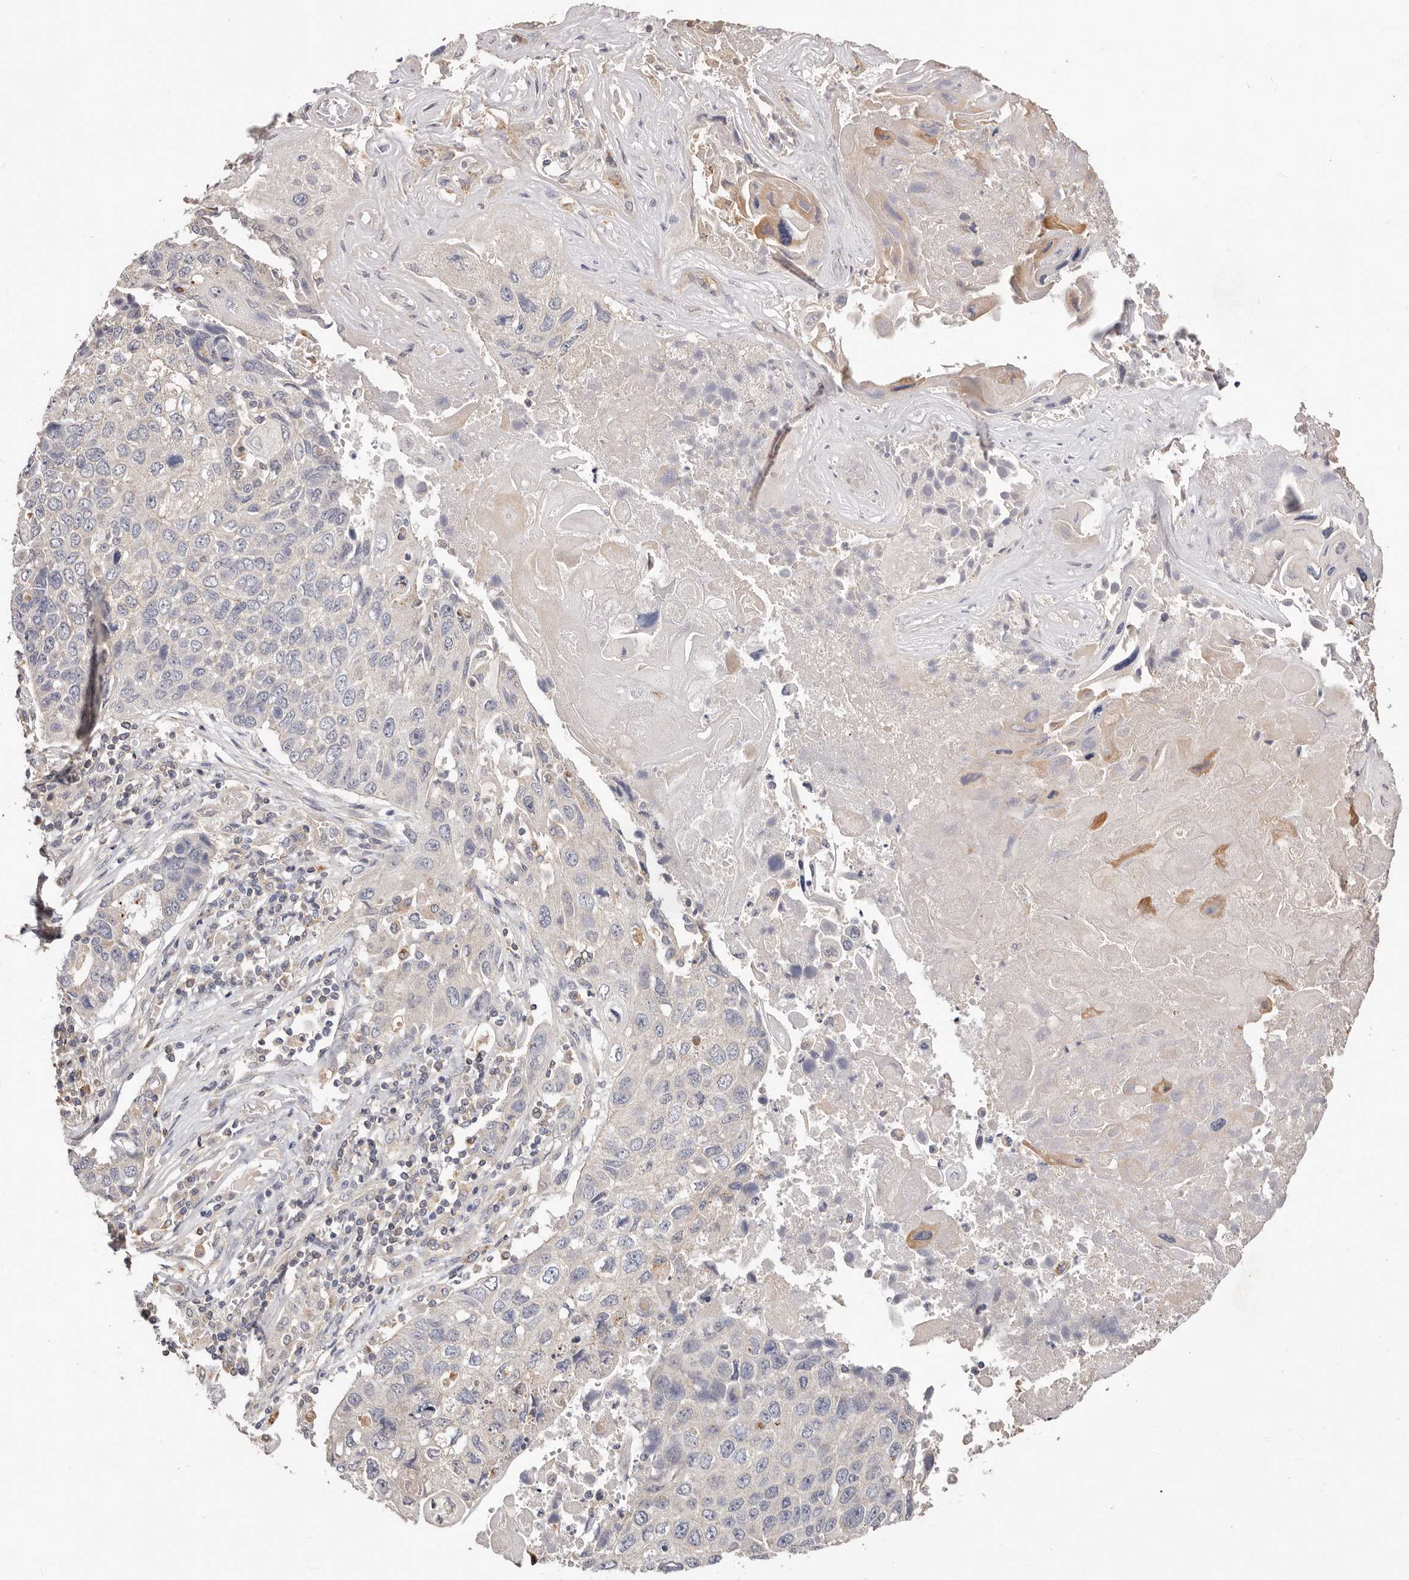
{"staining": {"intensity": "negative", "quantity": "none", "location": "none"}, "tissue": "lung cancer", "cell_type": "Tumor cells", "image_type": "cancer", "snomed": [{"axis": "morphology", "description": "Squamous cell carcinoma, NOS"}, {"axis": "topography", "description": "Lung"}], "caption": "Tumor cells are negative for protein expression in human lung cancer (squamous cell carcinoma).", "gene": "THBS3", "patient": {"sex": "male", "age": 61}}